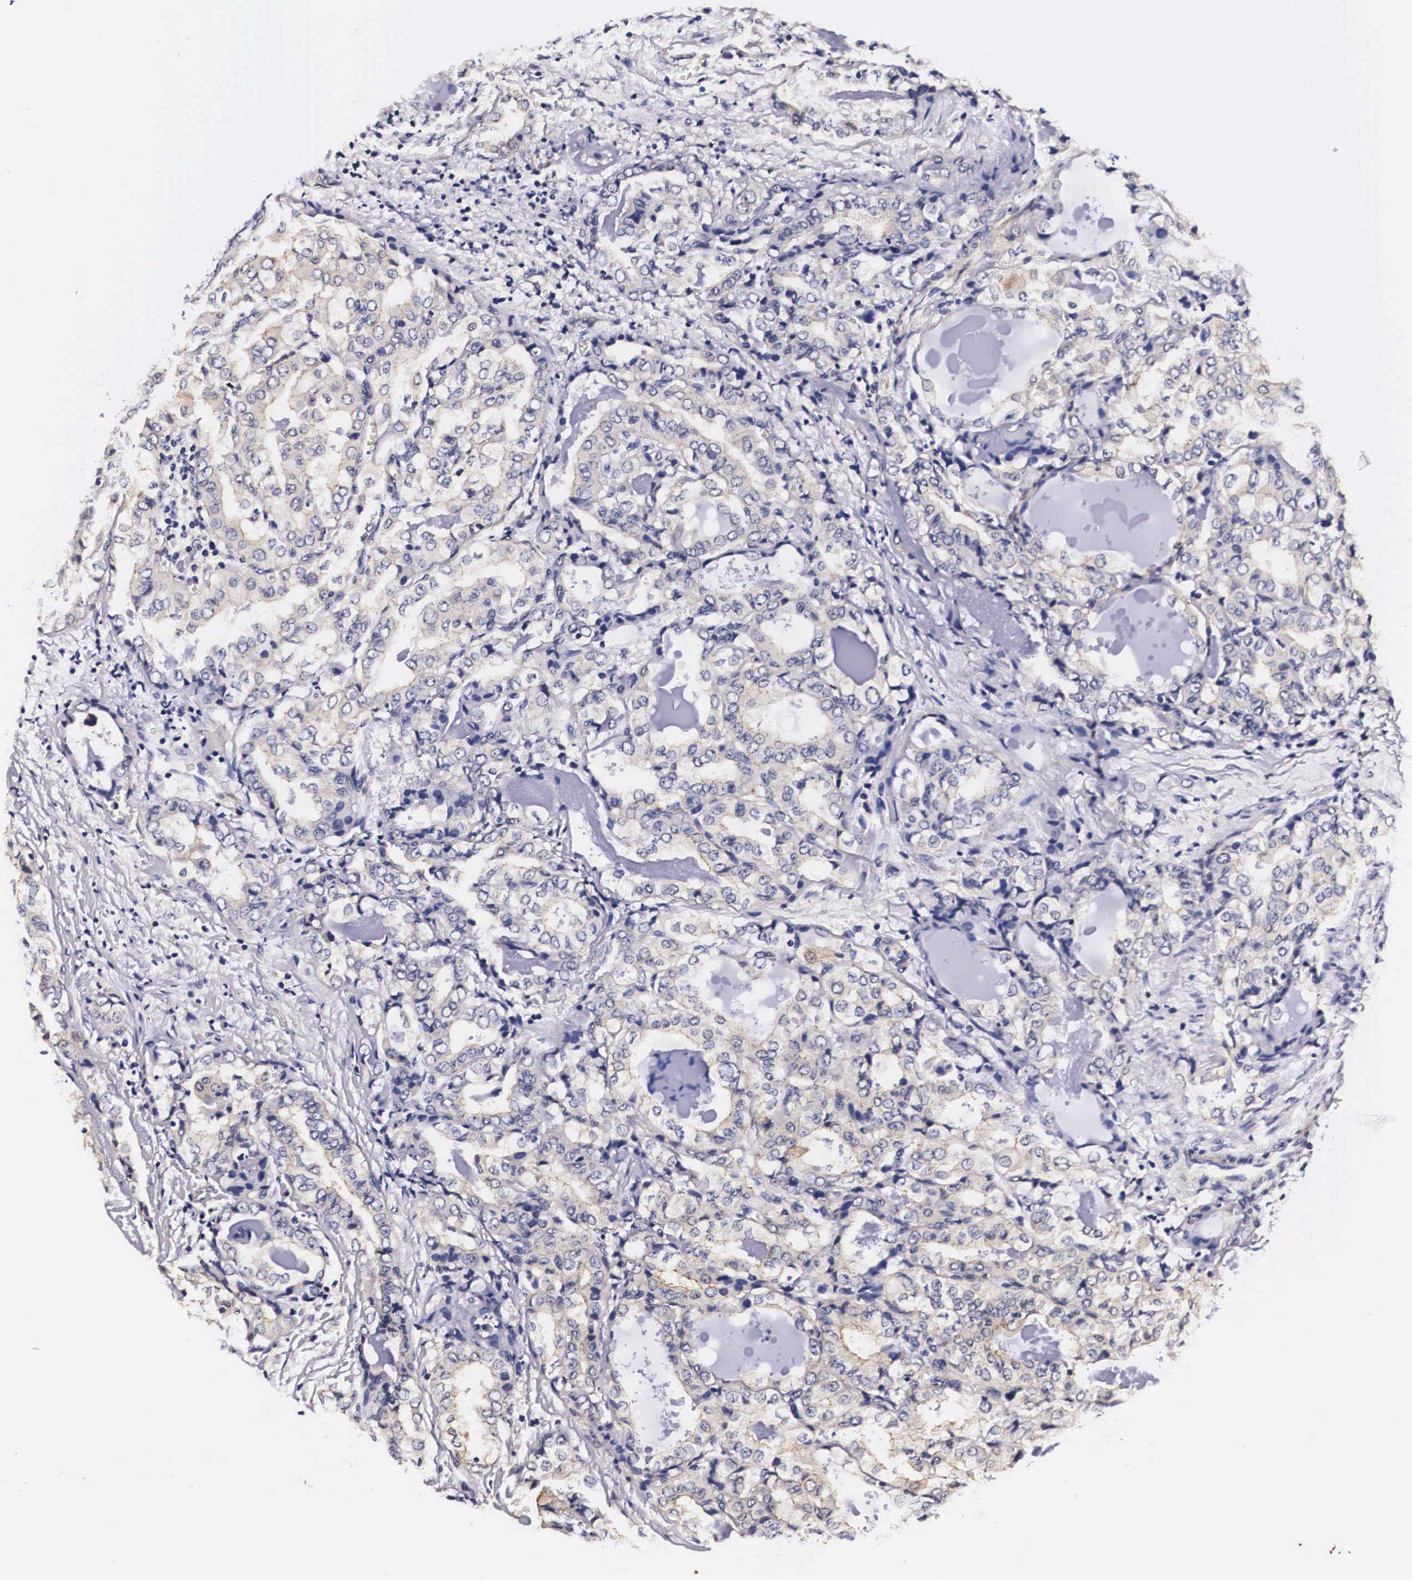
{"staining": {"intensity": "negative", "quantity": "none", "location": "none"}, "tissue": "thyroid cancer", "cell_type": "Tumor cells", "image_type": "cancer", "snomed": [{"axis": "morphology", "description": "Papillary adenocarcinoma, NOS"}, {"axis": "topography", "description": "Thyroid gland"}], "caption": "Thyroid cancer was stained to show a protein in brown. There is no significant positivity in tumor cells.", "gene": "PHETA2", "patient": {"sex": "female", "age": 71}}